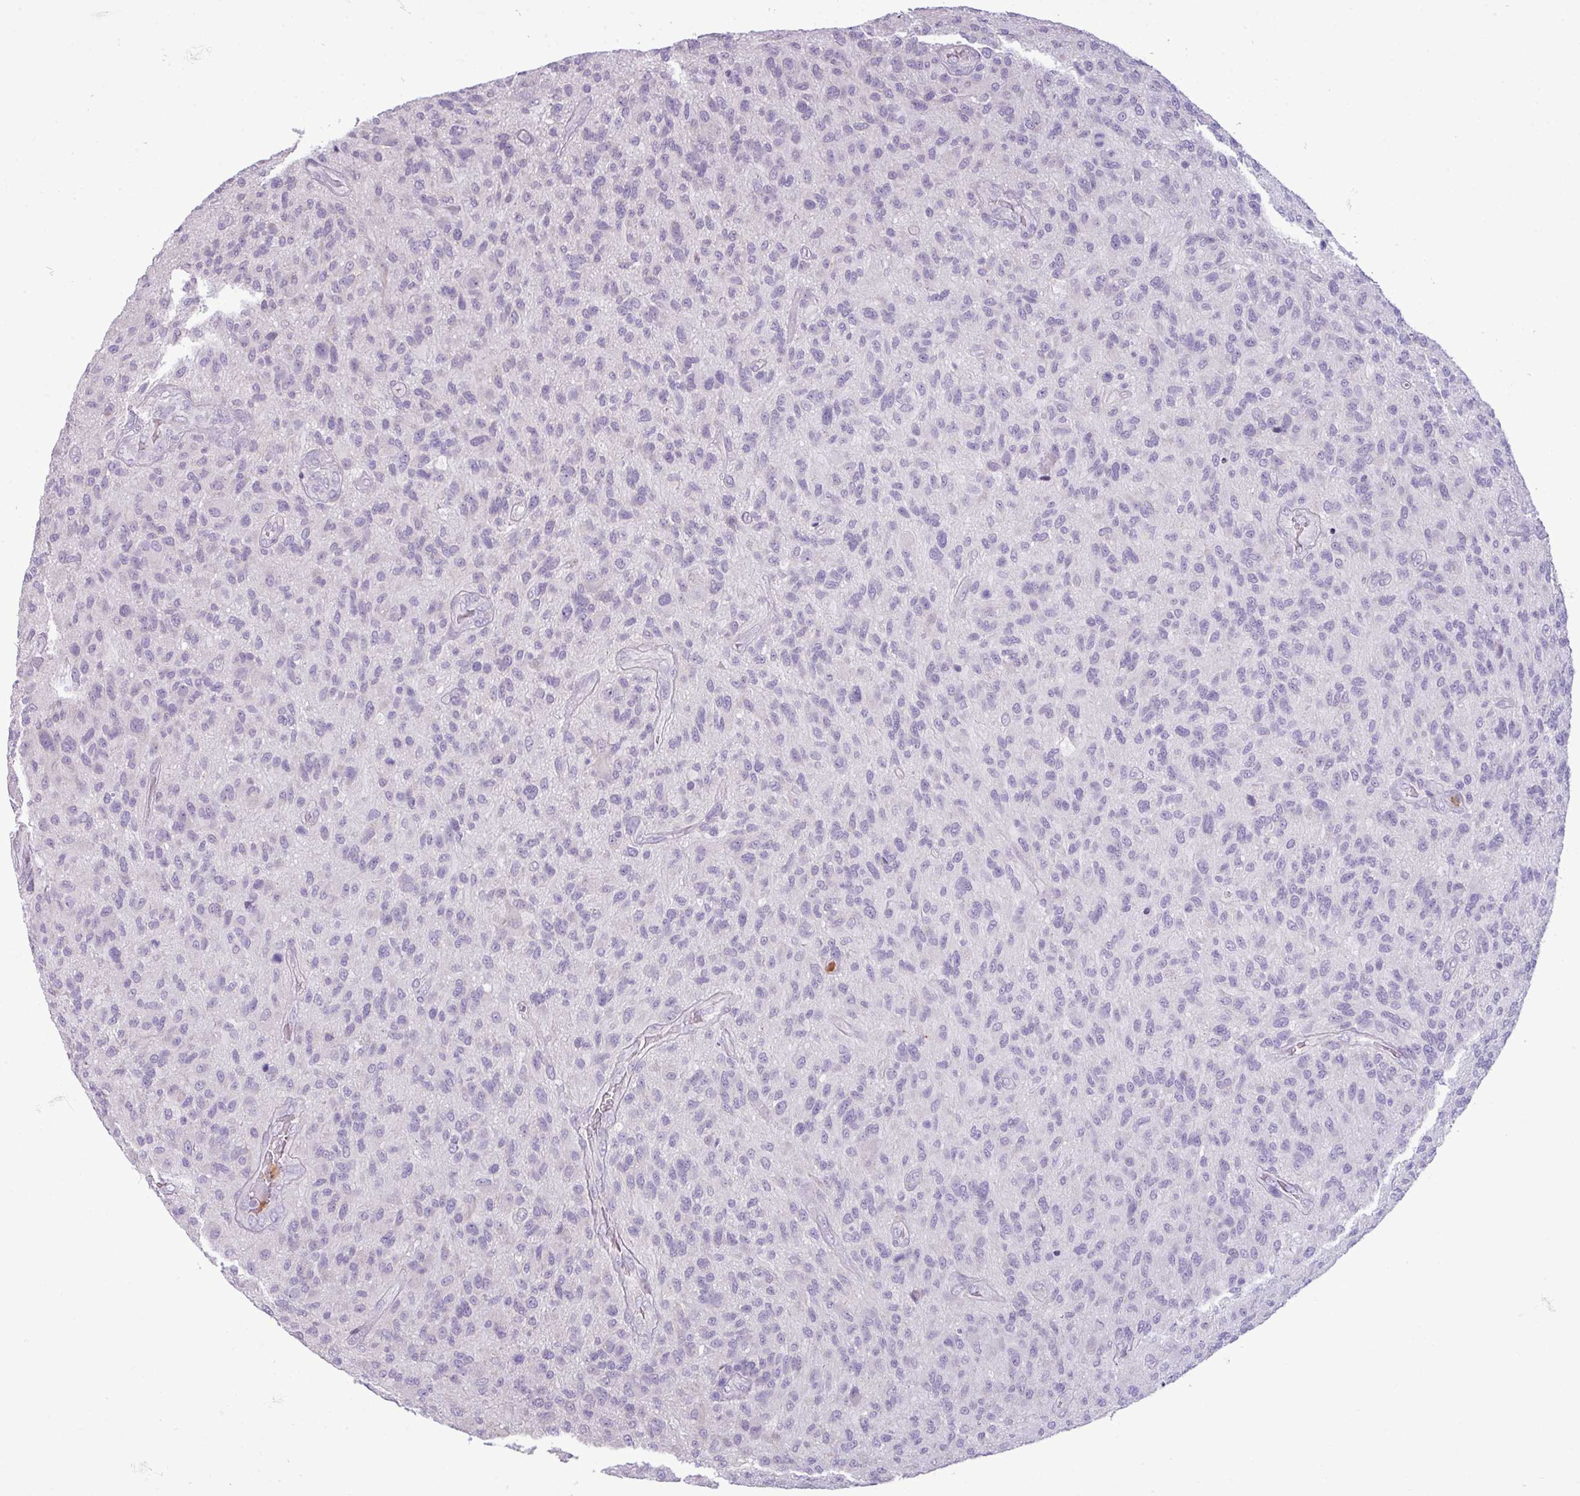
{"staining": {"intensity": "negative", "quantity": "none", "location": "none"}, "tissue": "glioma", "cell_type": "Tumor cells", "image_type": "cancer", "snomed": [{"axis": "morphology", "description": "Glioma, malignant, High grade"}, {"axis": "topography", "description": "Brain"}], "caption": "Immunohistochemistry of malignant glioma (high-grade) exhibits no expression in tumor cells.", "gene": "TRIM39", "patient": {"sex": "male", "age": 47}}